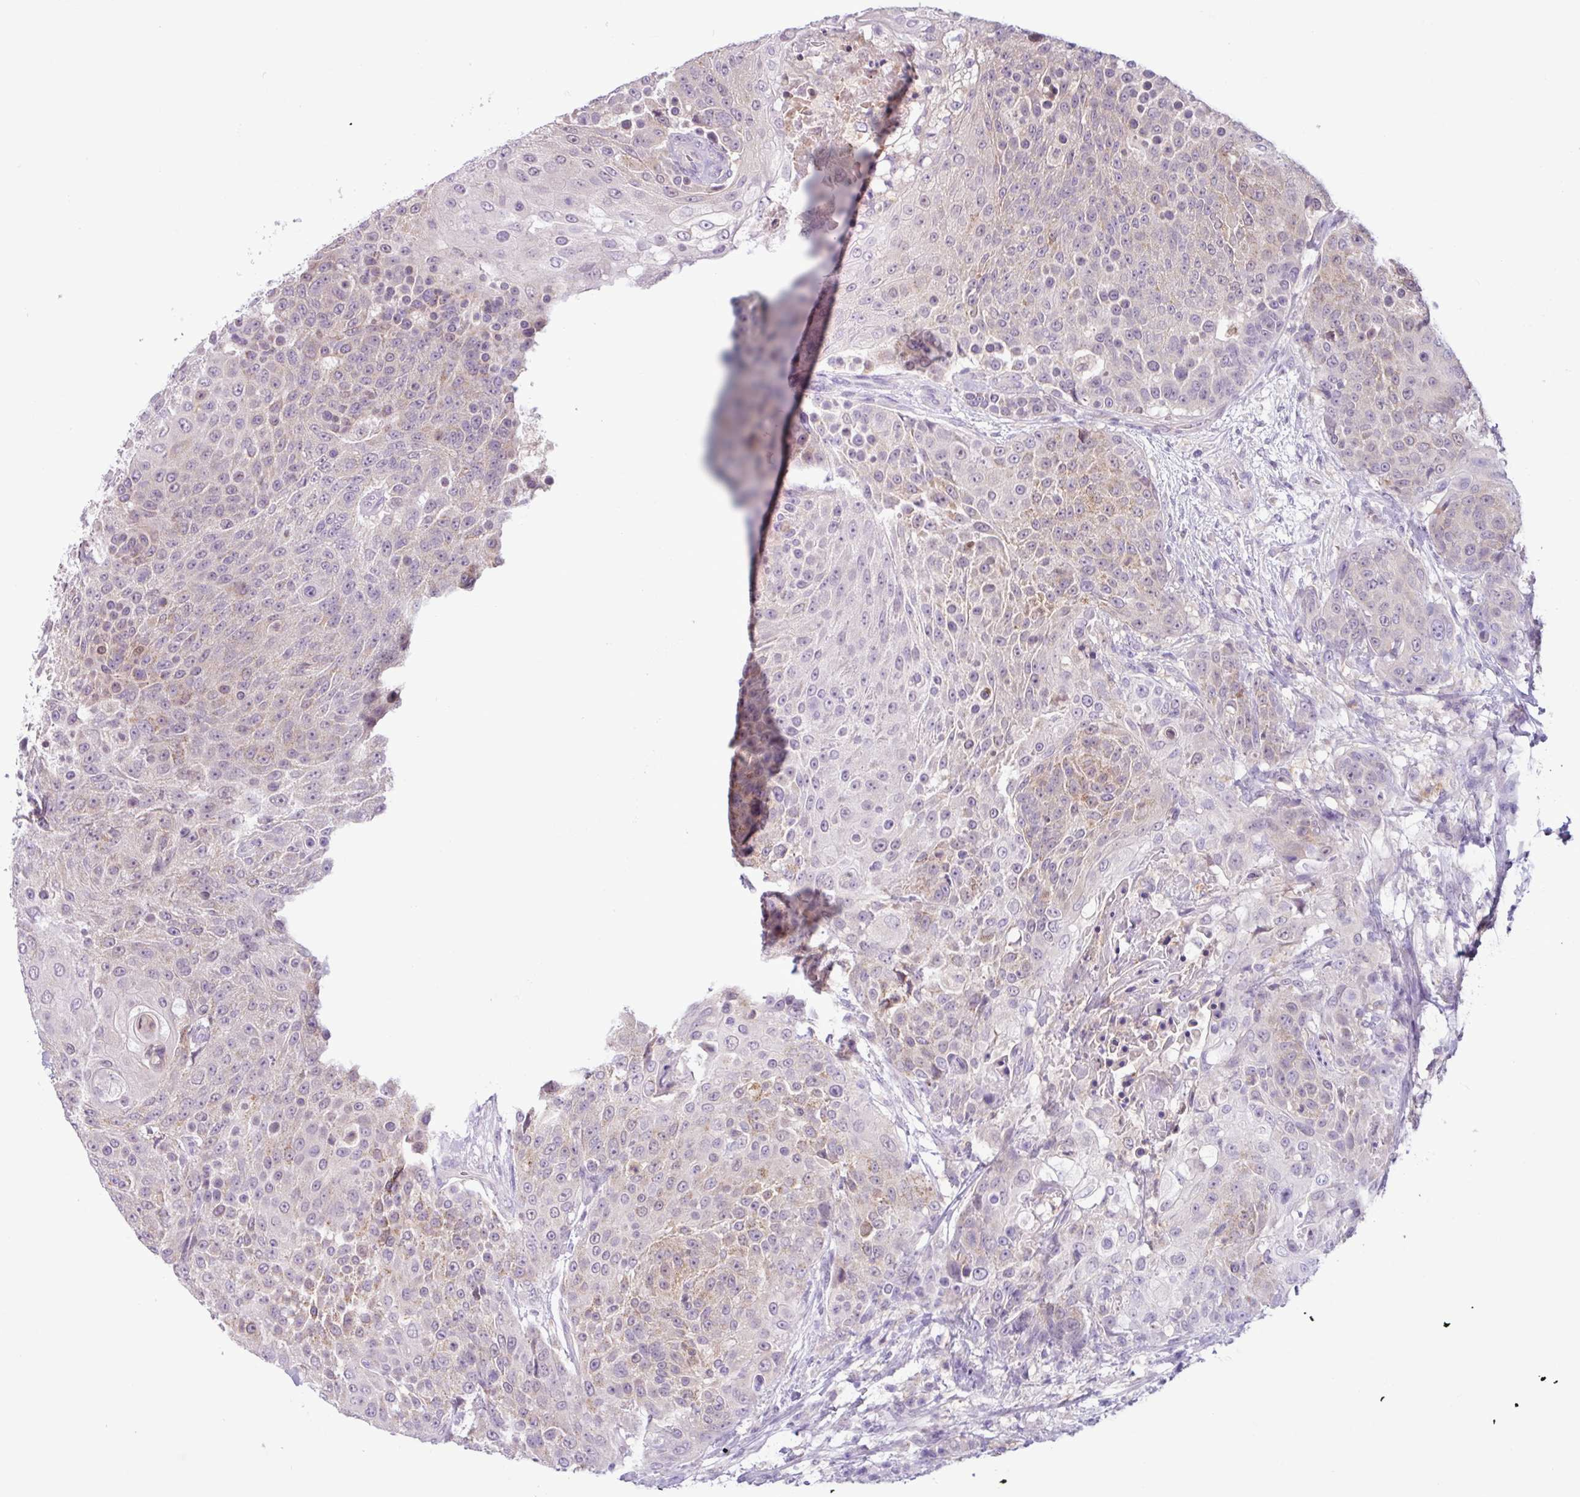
{"staining": {"intensity": "weak", "quantity": "25%-75%", "location": "cytoplasmic/membranous"}, "tissue": "urothelial cancer", "cell_type": "Tumor cells", "image_type": "cancer", "snomed": [{"axis": "morphology", "description": "Urothelial carcinoma, High grade"}, {"axis": "topography", "description": "Urinary bladder"}], "caption": "Immunohistochemistry staining of high-grade urothelial carcinoma, which displays low levels of weak cytoplasmic/membranous positivity in approximately 25%-75% of tumor cells indicating weak cytoplasmic/membranous protein positivity. The staining was performed using DAB (brown) for protein detection and nuclei were counterstained in hematoxylin (blue).", "gene": "TONSL", "patient": {"sex": "female", "age": 63}}